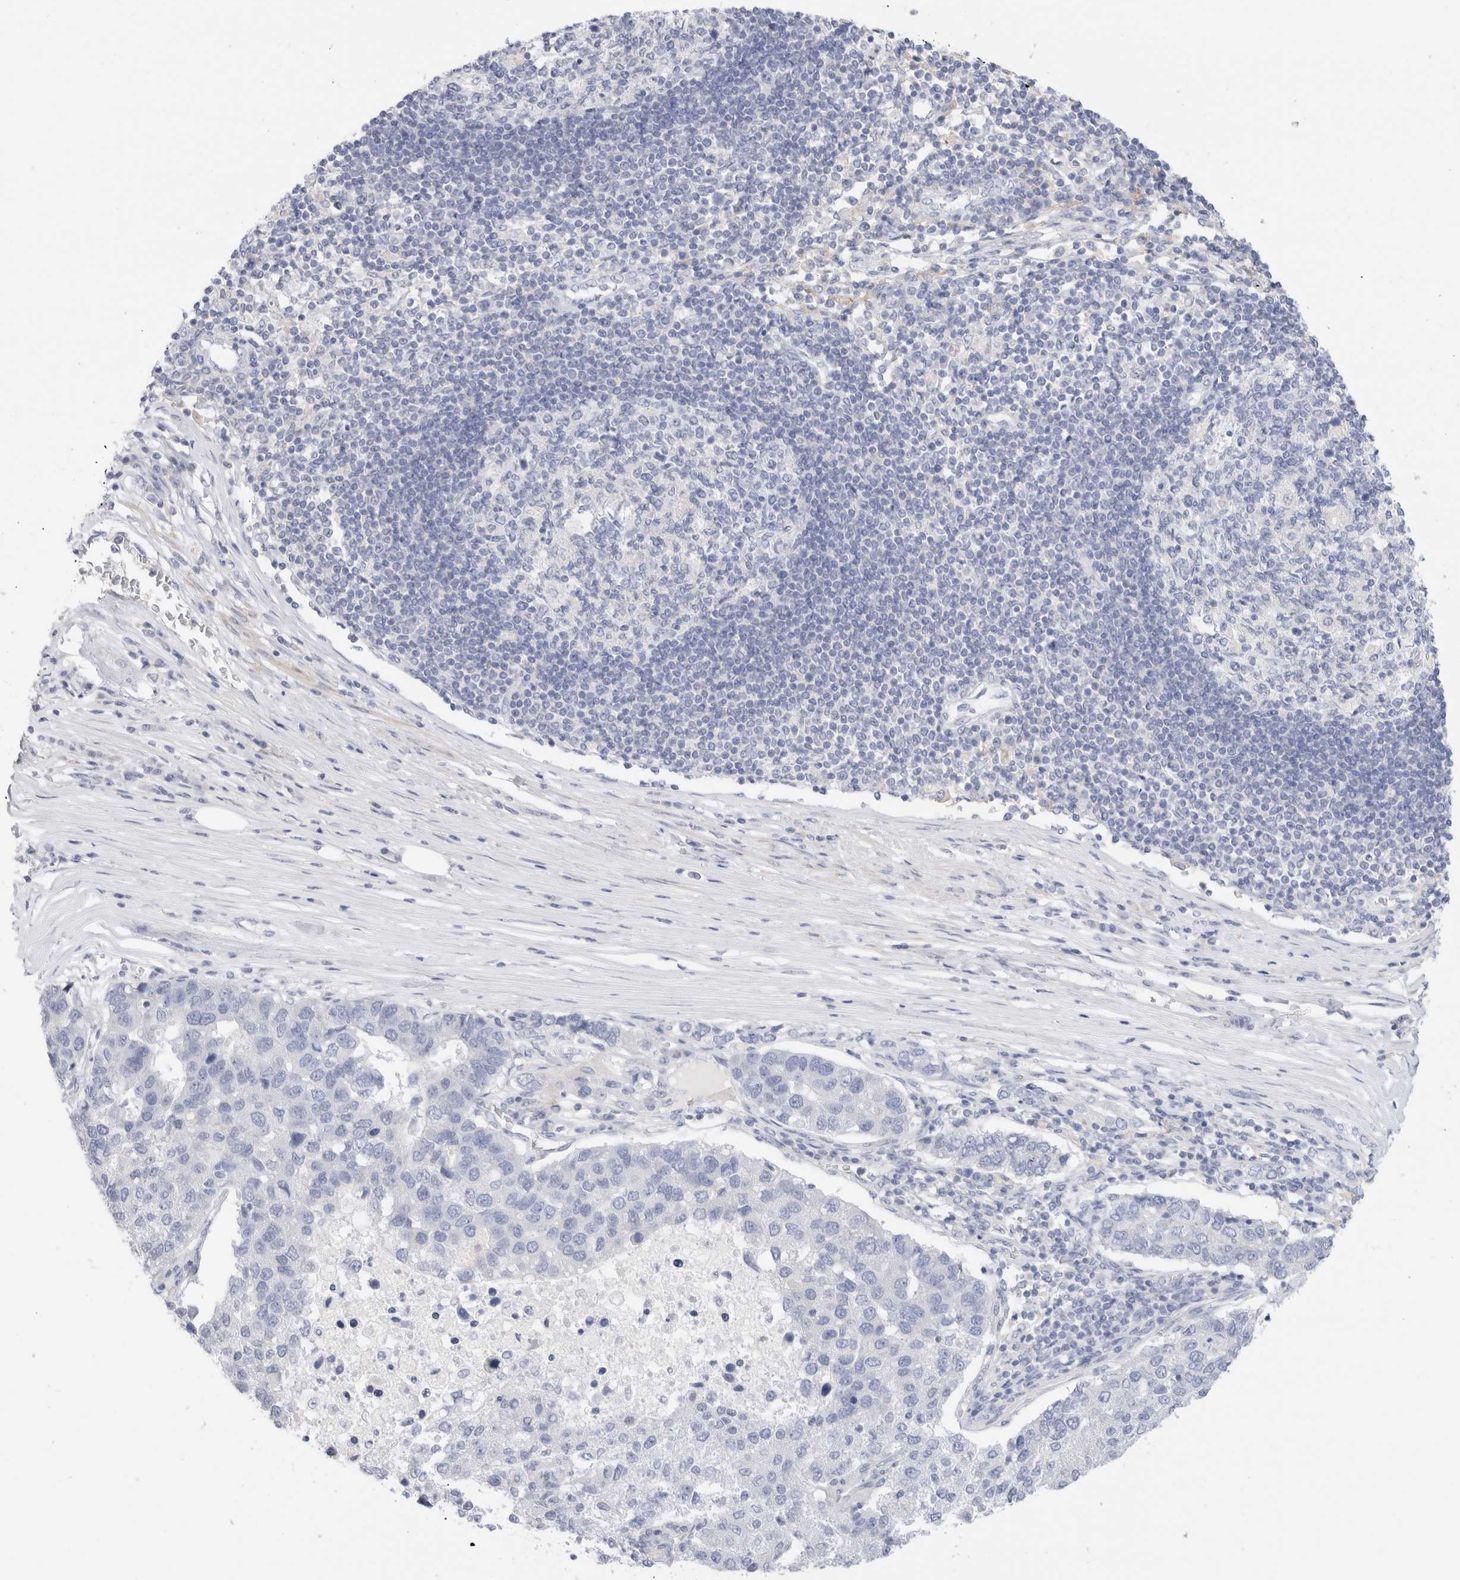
{"staining": {"intensity": "negative", "quantity": "none", "location": "none"}, "tissue": "pancreatic cancer", "cell_type": "Tumor cells", "image_type": "cancer", "snomed": [{"axis": "morphology", "description": "Adenocarcinoma, NOS"}, {"axis": "topography", "description": "Pancreas"}], "caption": "Immunohistochemistry of pancreatic cancer (adenocarcinoma) shows no expression in tumor cells.", "gene": "ADAM30", "patient": {"sex": "female", "age": 61}}